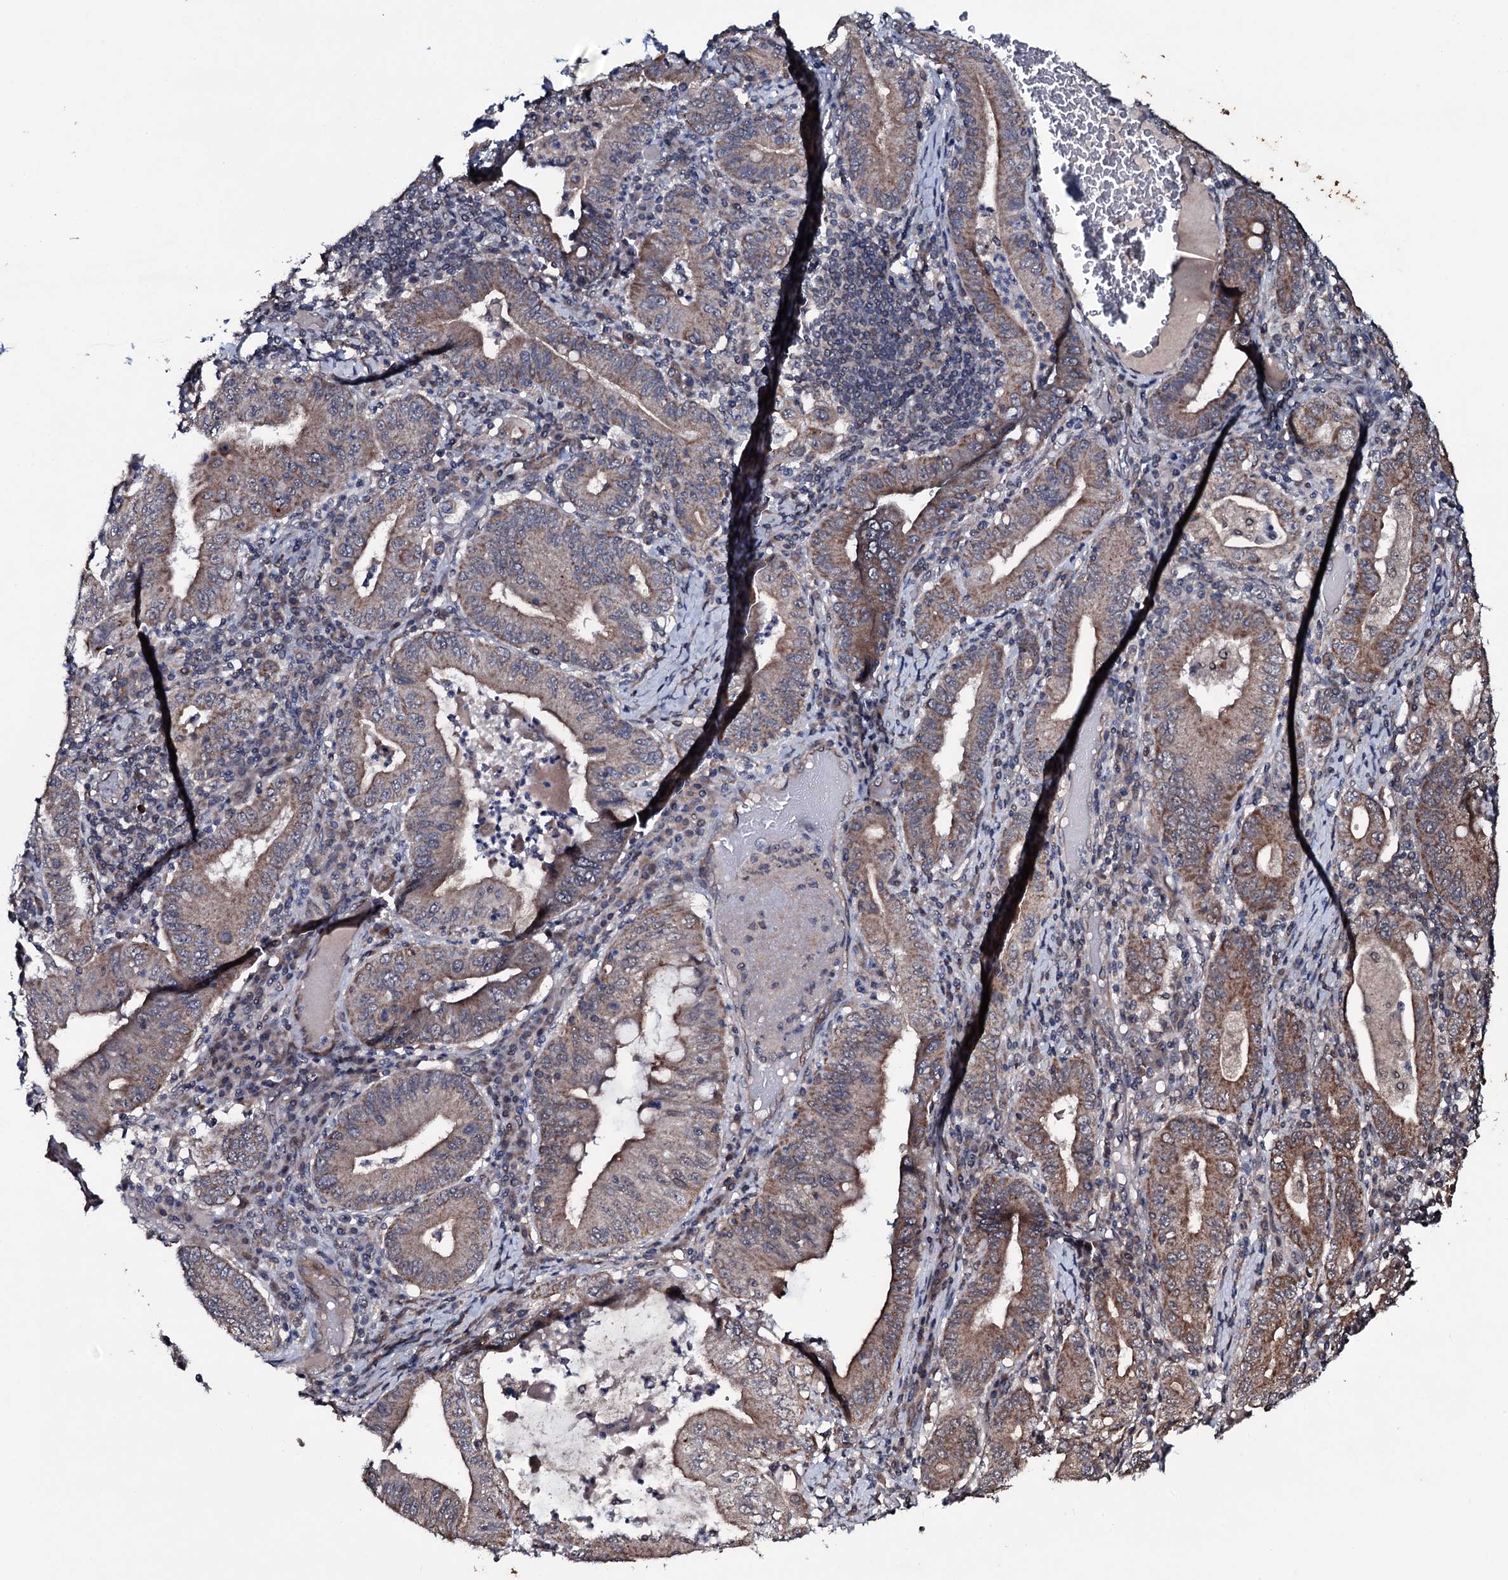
{"staining": {"intensity": "moderate", "quantity": ">75%", "location": "cytoplasmic/membranous"}, "tissue": "stomach cancer", "cell_type": "Tumor cells", "image_type": "cancer", "snomed": [{"axis": "morphology", "description": "Normal tissue, NOS"}, {"axis": "morphology", "description": "Adenocarcinoma, NOS"}, {"axis": "topography", "description": "Esophagus"}, {"axis": "topography", "description": "Stomach, upper"}, {"axis": "topography", "description": "Peripheral nerve tissue"}], "caption": "Protein analysis of stomach adenocarcinoma tissue displays moderate cytoplasmic/membranous expression in about >75% of tumor cells. (IHC, brightfield microscopy, high magnification).", "gene": "MRPS31", "patient": {"sex": "male", "age": 62}}